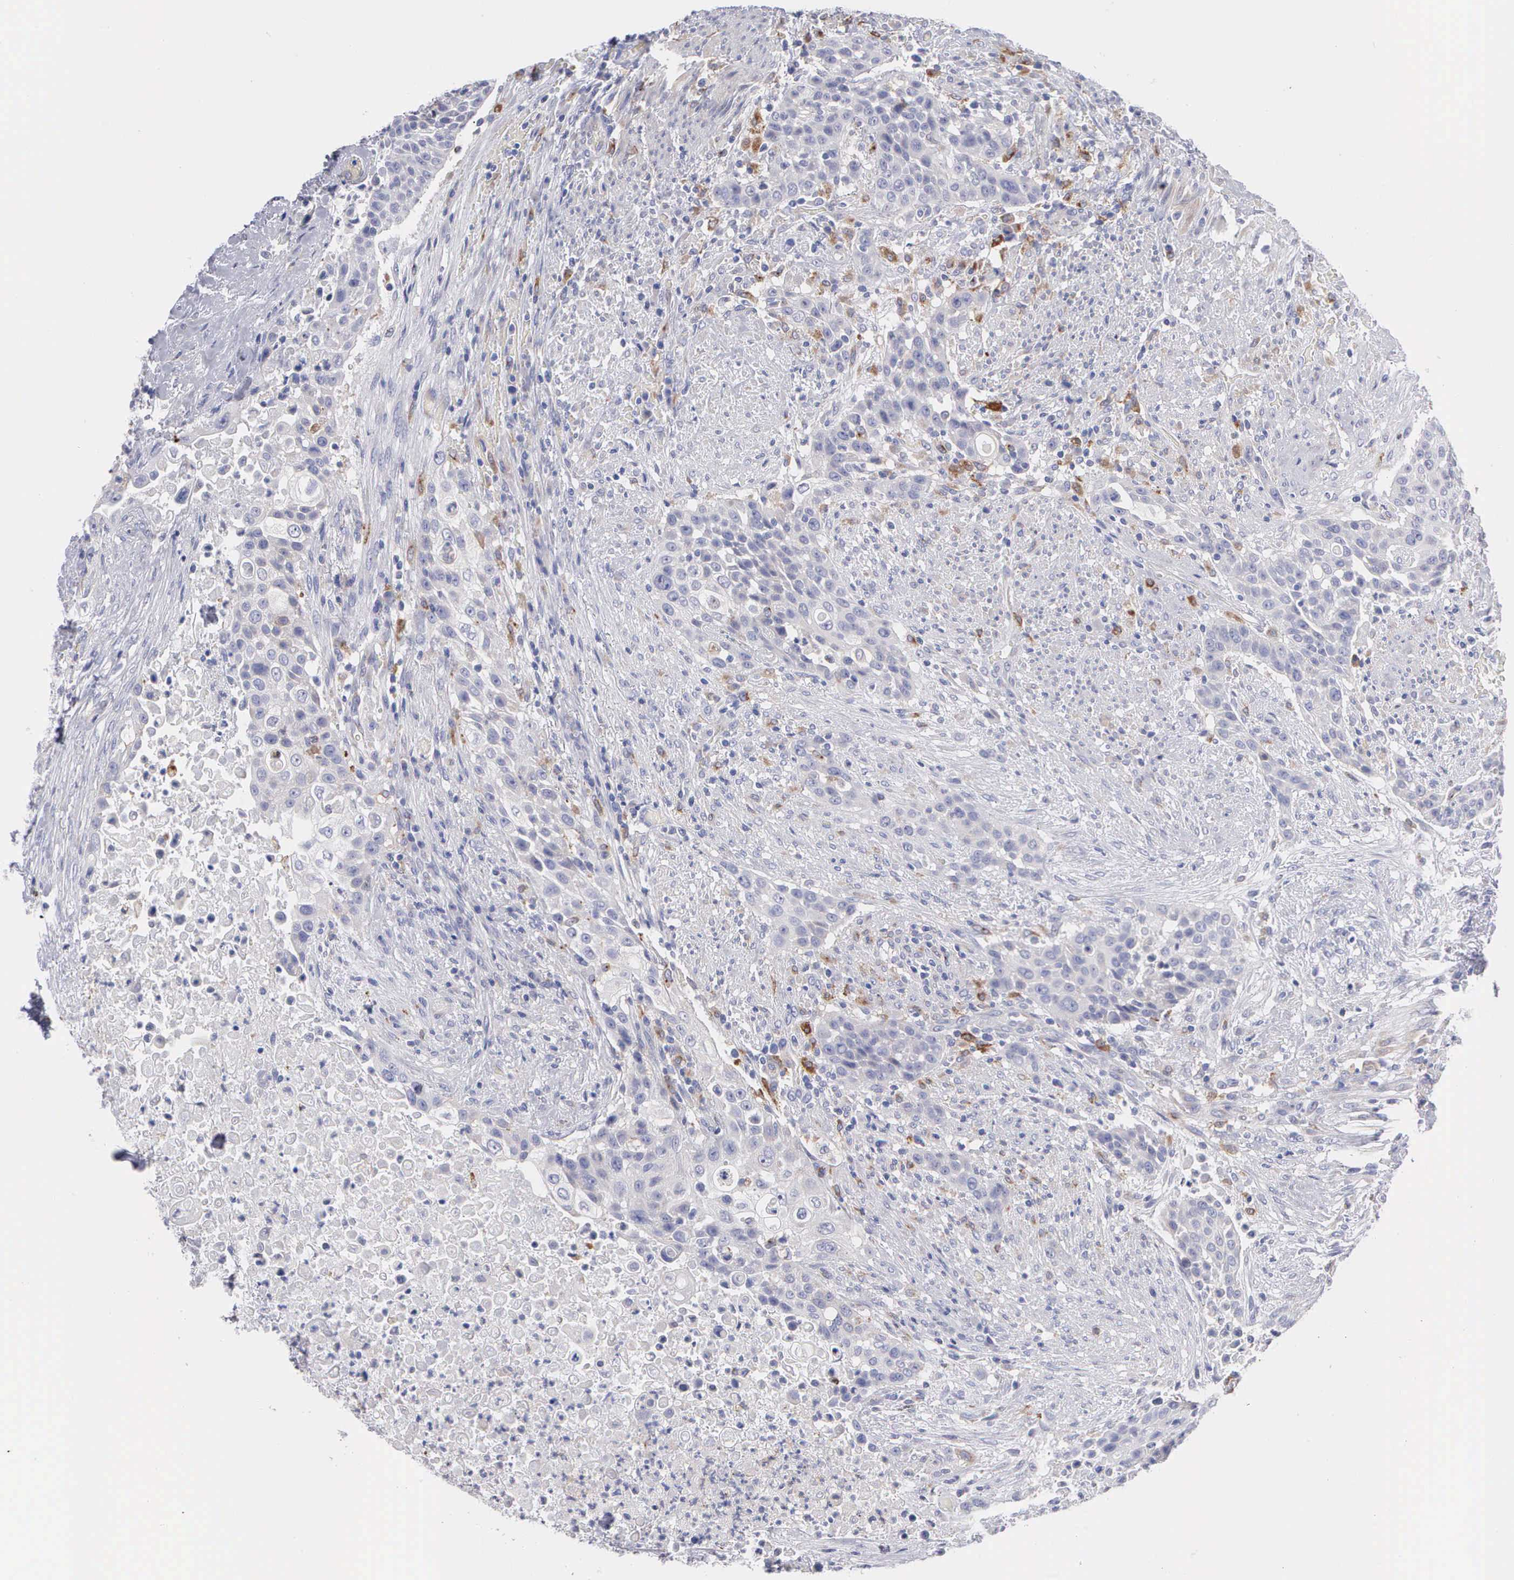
{"staining": {"intensity": "moderate", "quantity": "<25%", "location": "cytoplasmic/membranous"}, "tissue": "urothelial cancer", "cell_type": "Tumor cells", "image_type": "cancer", "snomed": [{"axis": "morphology", "description": "Urothelial carcinoma, High grade"}, {"axis": "topography", "description": "Urinary bladder"}], "caption": "Immunohistochemistry micrograph of neoplastic tissue: human urothelial cancer stained using immunohistochemistry exhibits low levels of moderate protein expression localized specifically in the cytoplasmic/membranous of tumor cells, appearing as a cytoplasmic/membranous brown color.", "gene": "TYRP1", "patient": {"sex": "male", "age": 74}}